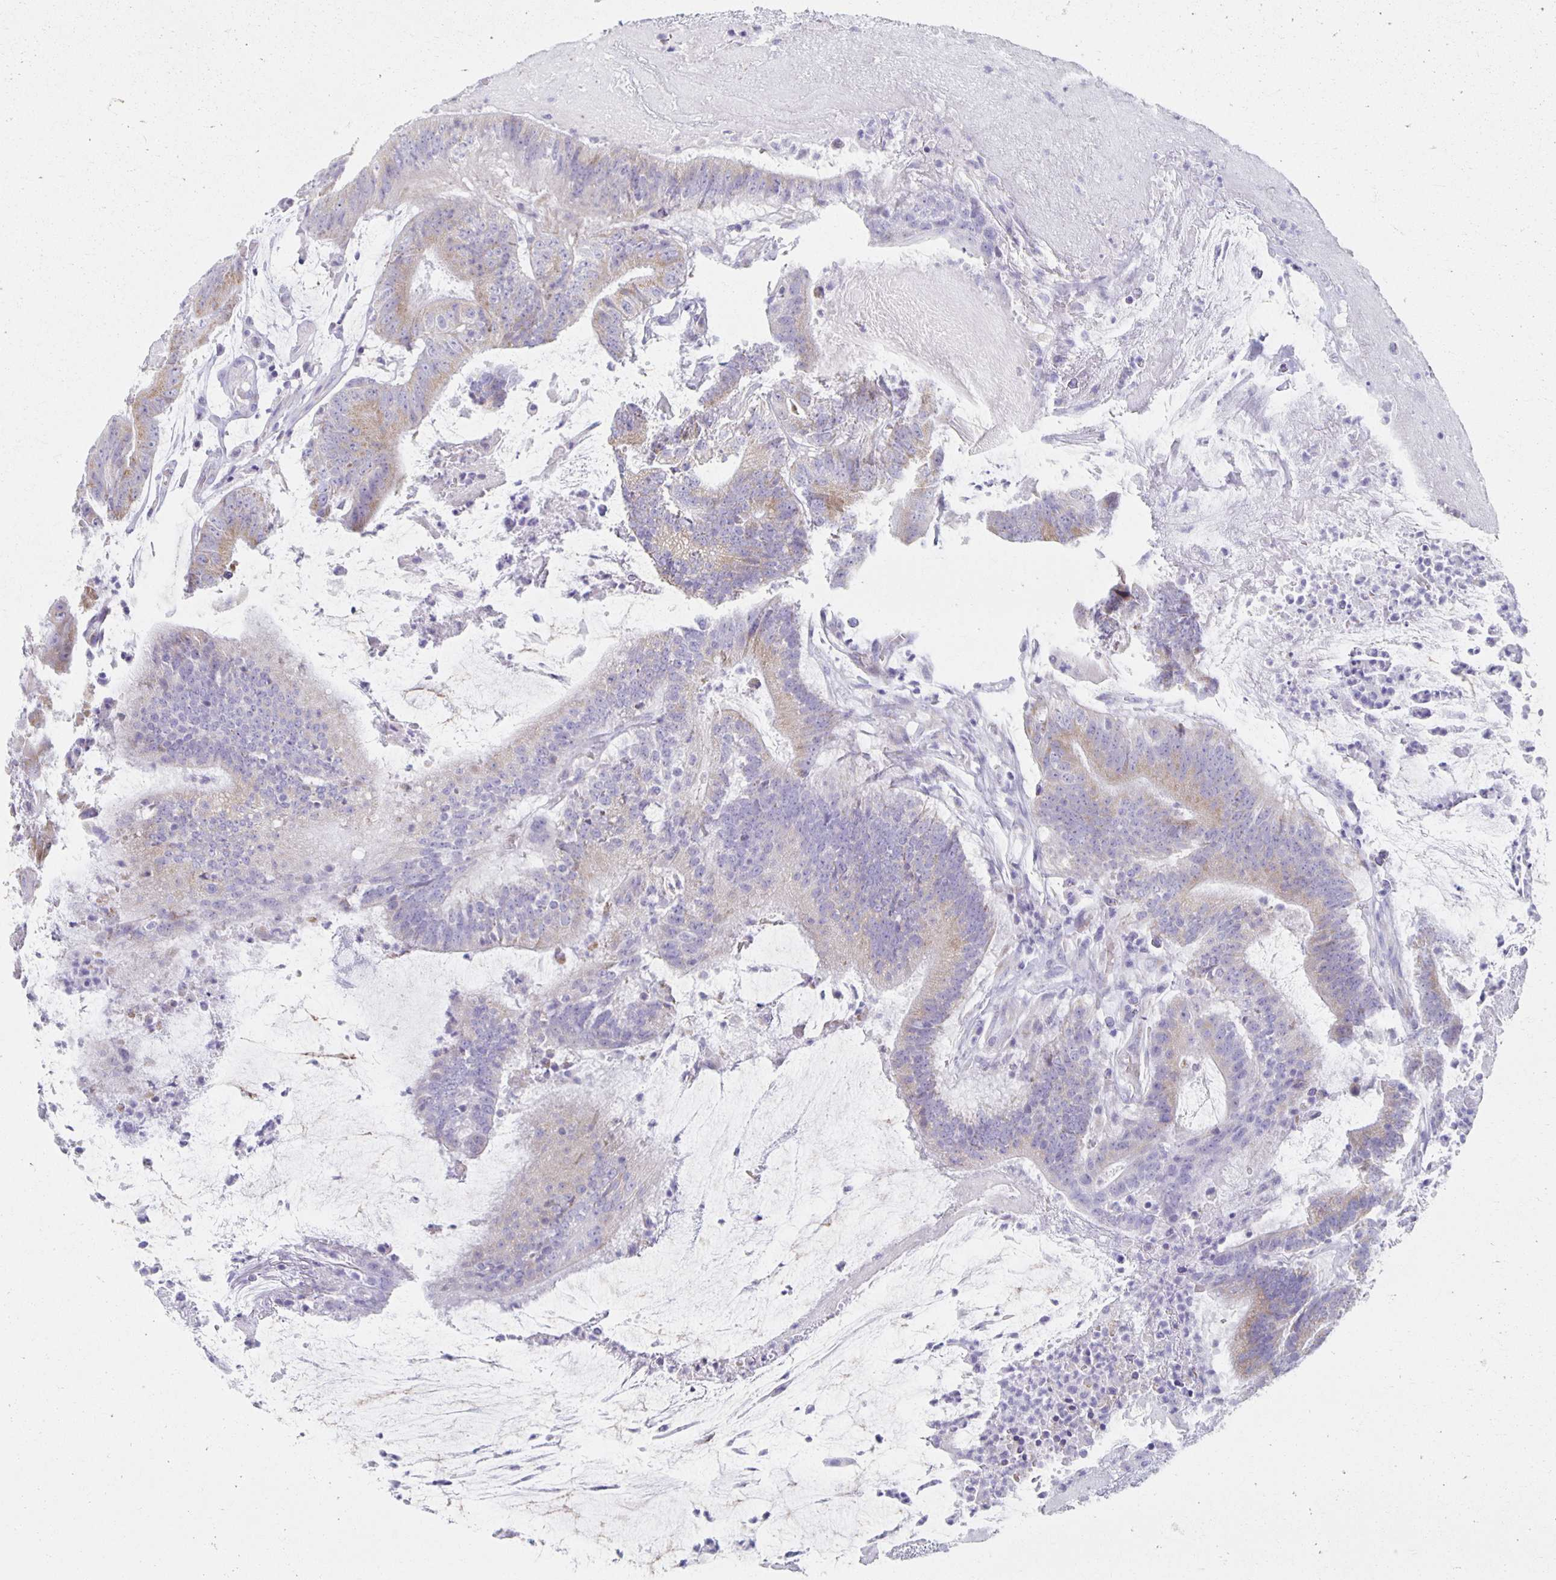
{"staining": {"intensity": "moderate", "quantity": "25%-75%", "location": "cytoplasmic/membranous"}, "tissue": "colorectal cancer", "cell_type": "Tumor cells", "image_type": "cancer", "snomed": [{"axis": "morphology", "description": "Adenocarcinoma, NOS"}, {"axis": "topography", "description": "Colon"}], "caption": "This is a photomicrograph of IHC staining of colorectal adenocarcinoma, which shows moderate expression in the cytoplasmic/membranous of tumor cells.", "gene": "TEX44", "patient": {"sex": "female", "age": 43}}